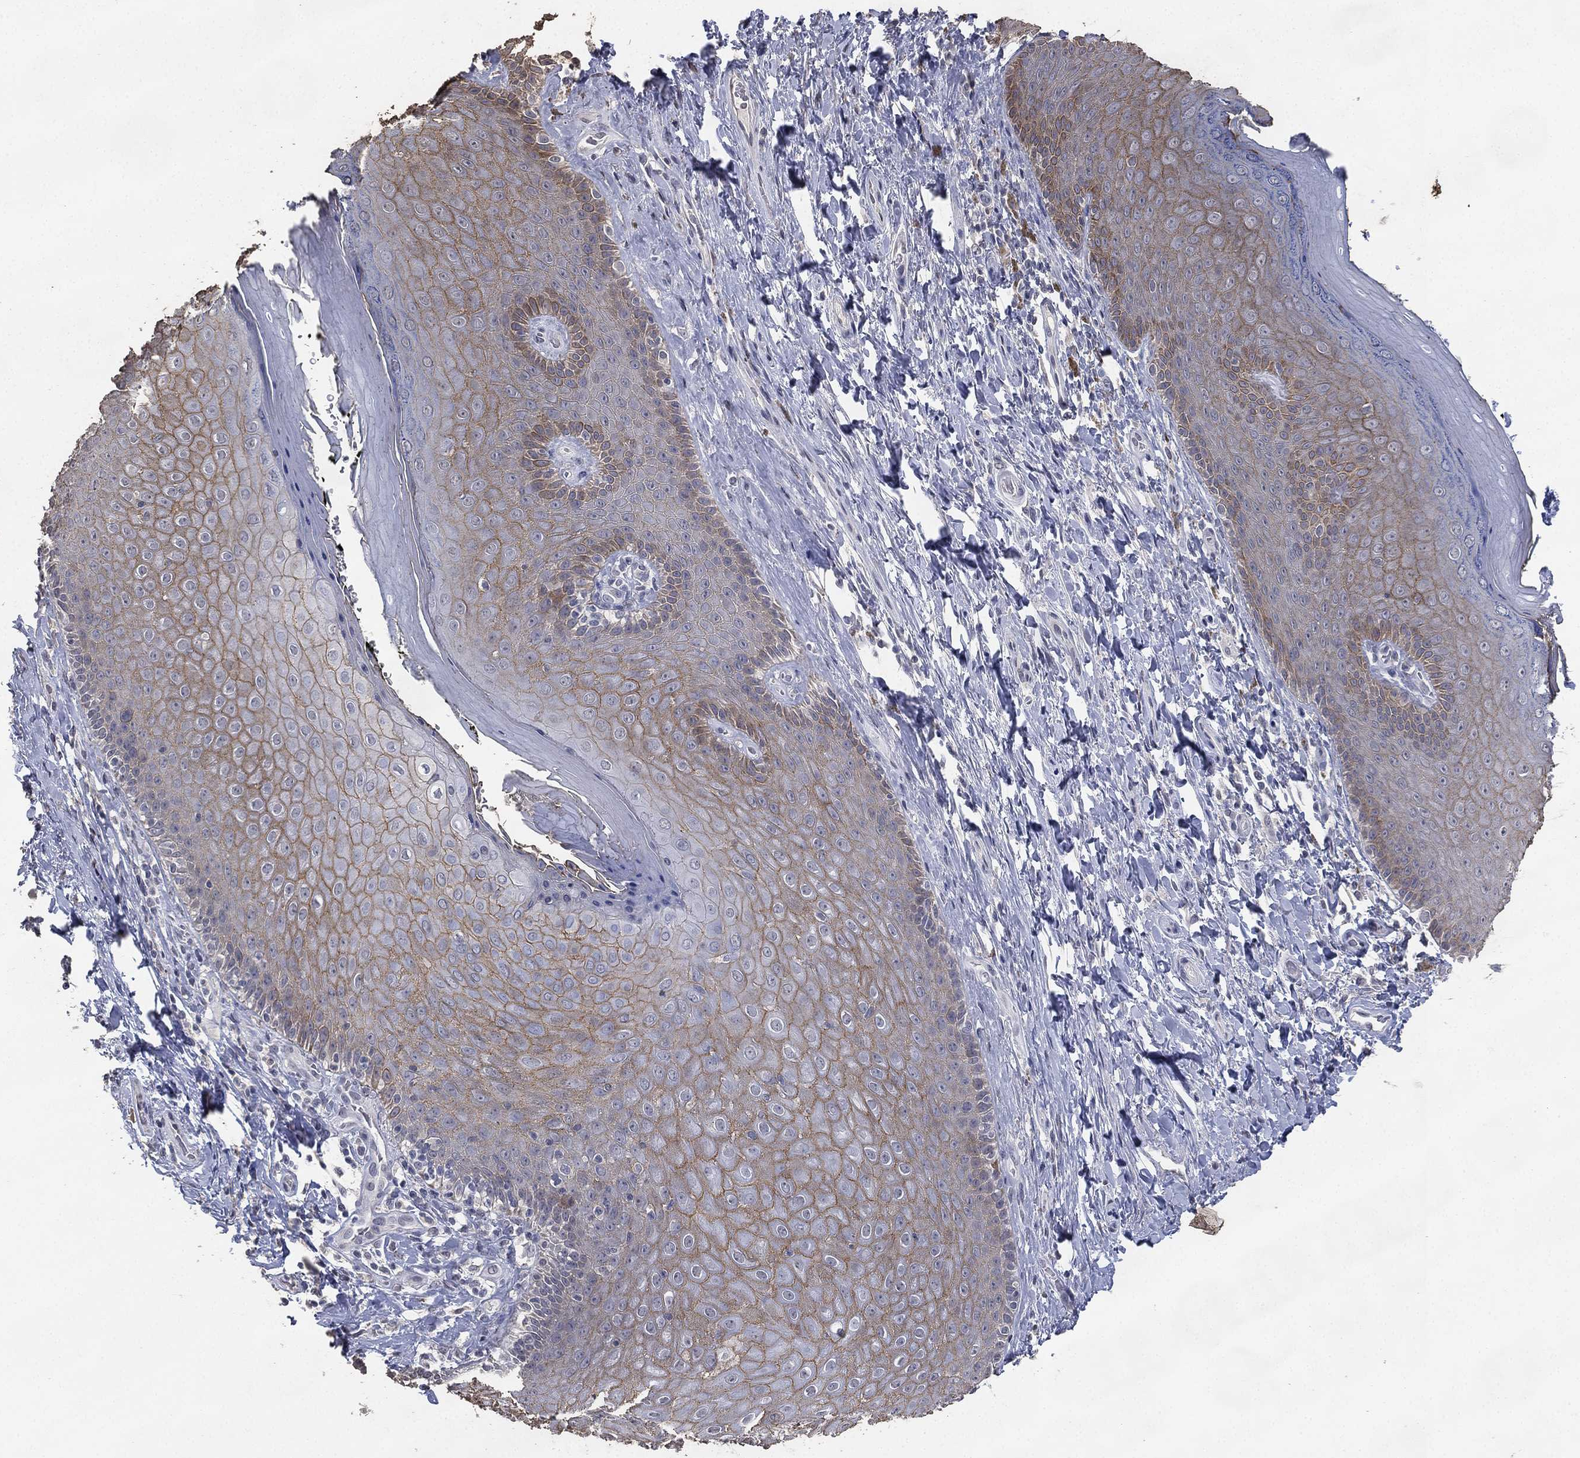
{"staining": {"intensity": "moderate", "quantity": ">75%", "location": "cytoplasmic/membranous"}, "tissue": "skin", "cell_type": "Epidermal cells", "image_type": "normal", "snomed": [{"axis": "morphology", "description": "Normal tissue, NOS"}, {"axis": "topography", "description": "Skeletal muscle"}, {"axis": "topography", "description": "Anal"}, {"axis": "topography", "description": "Peripheral nerve tissue"}], "caption": "Skin stained for a protein demonstrates moderate cytoplasmic/membranous positivity in epidermal cells. Using DAB (brown) and hematoxylin (blue) stains, captured at high magnification using brightfield microscopy.", "gene": "DSG1", "patient": {"sex": "male", "age": 53}}